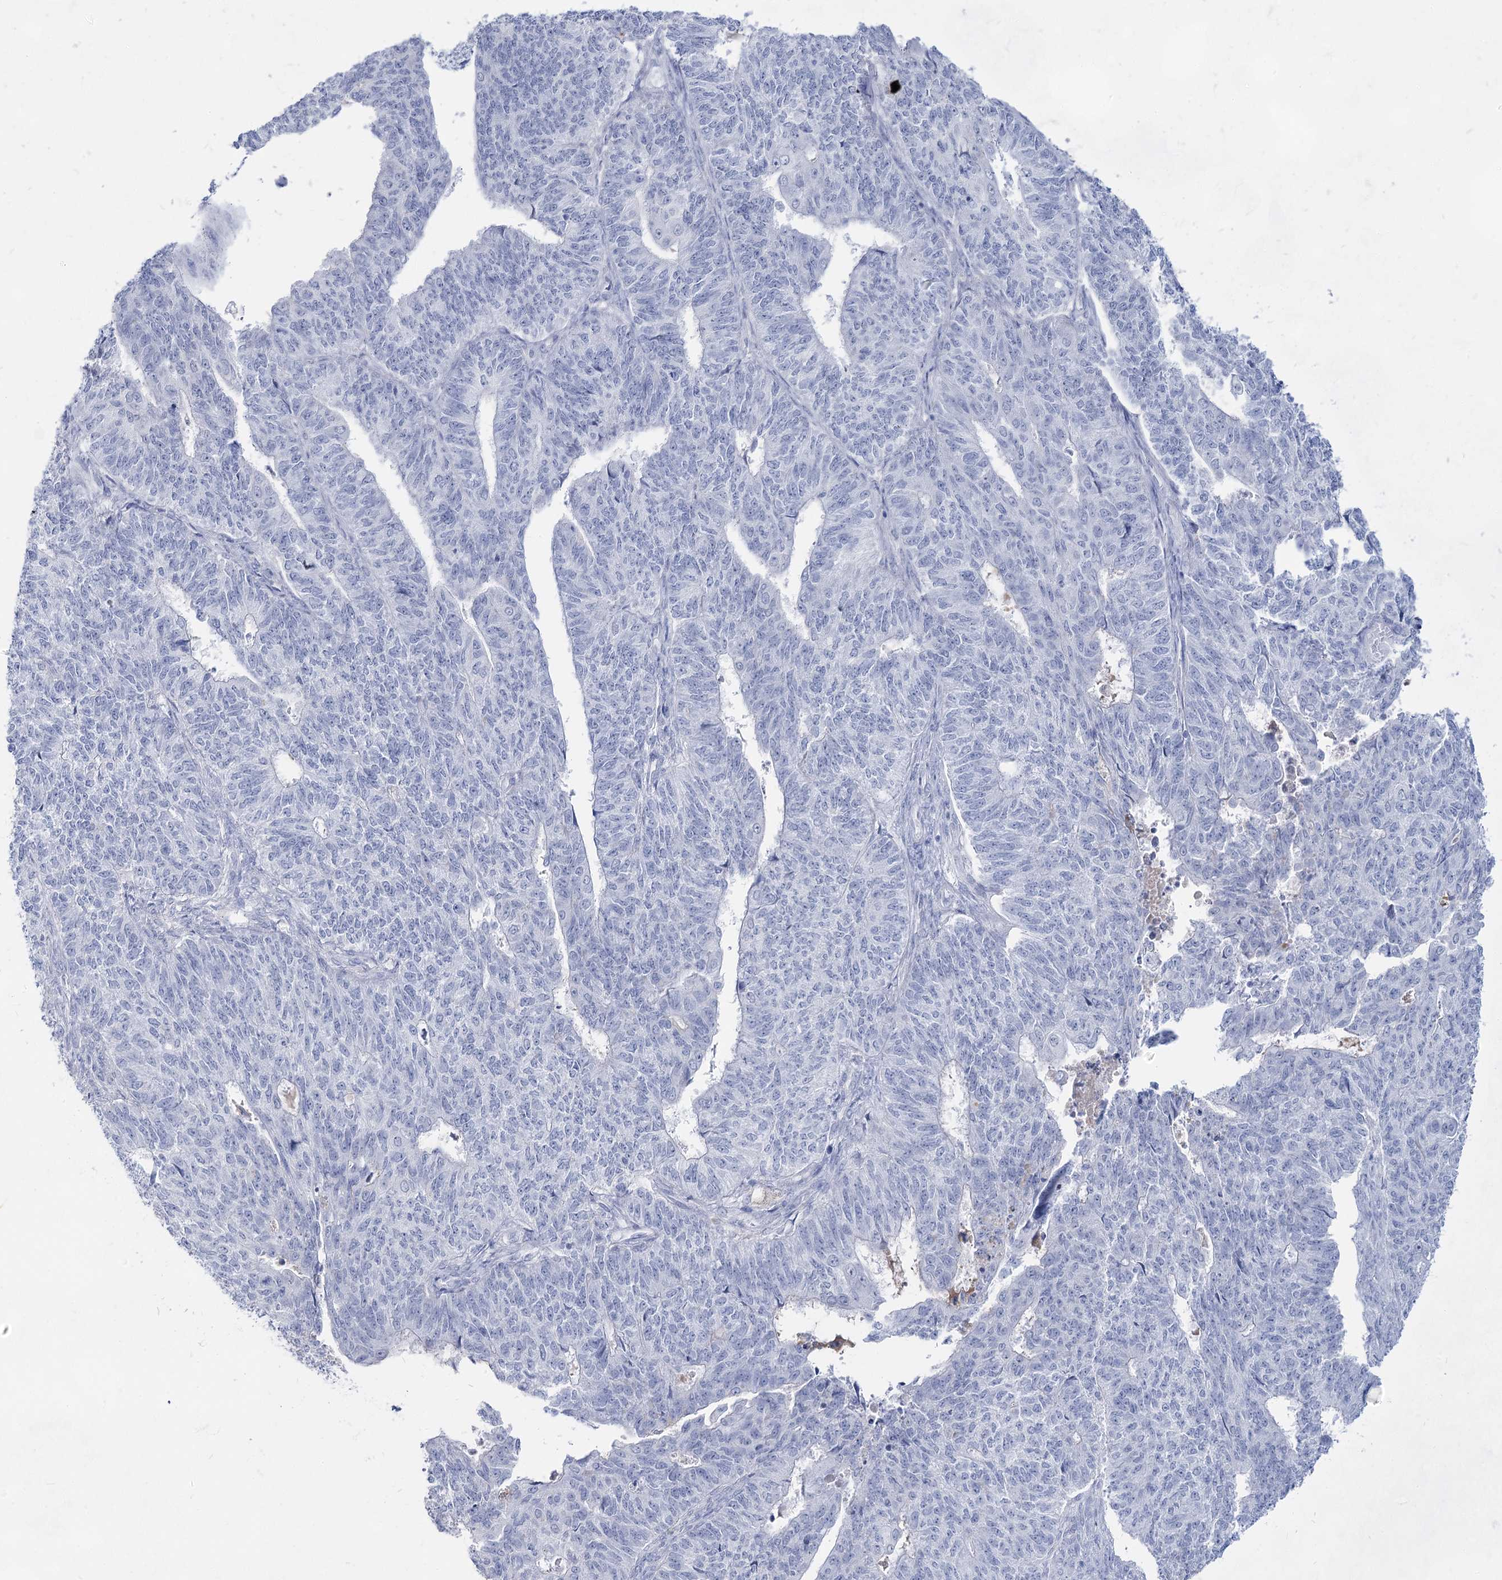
{"staining": {"intensity": "negative", "quantity": "none", "location": "none"}, "tissue": "endometrial cancer", "cell_type": "Tumor cells", "image_type": "cancer", "snomed": [{"axis": "morphology", "description": "Adenocarcinoma, NOS"}, {"axis": "topography", "description": "Endometrium"}], "caption": "Immunohistochemistry photomicrograph of neoplastic tissue: endometrial adenocarcinoma stained with DAB (3,3'-diaminobenzidine) reveals no significant protein positivity in tumor cells.", "gene": "ACRV1", "patient": {"sex": "female", "age": 32}}